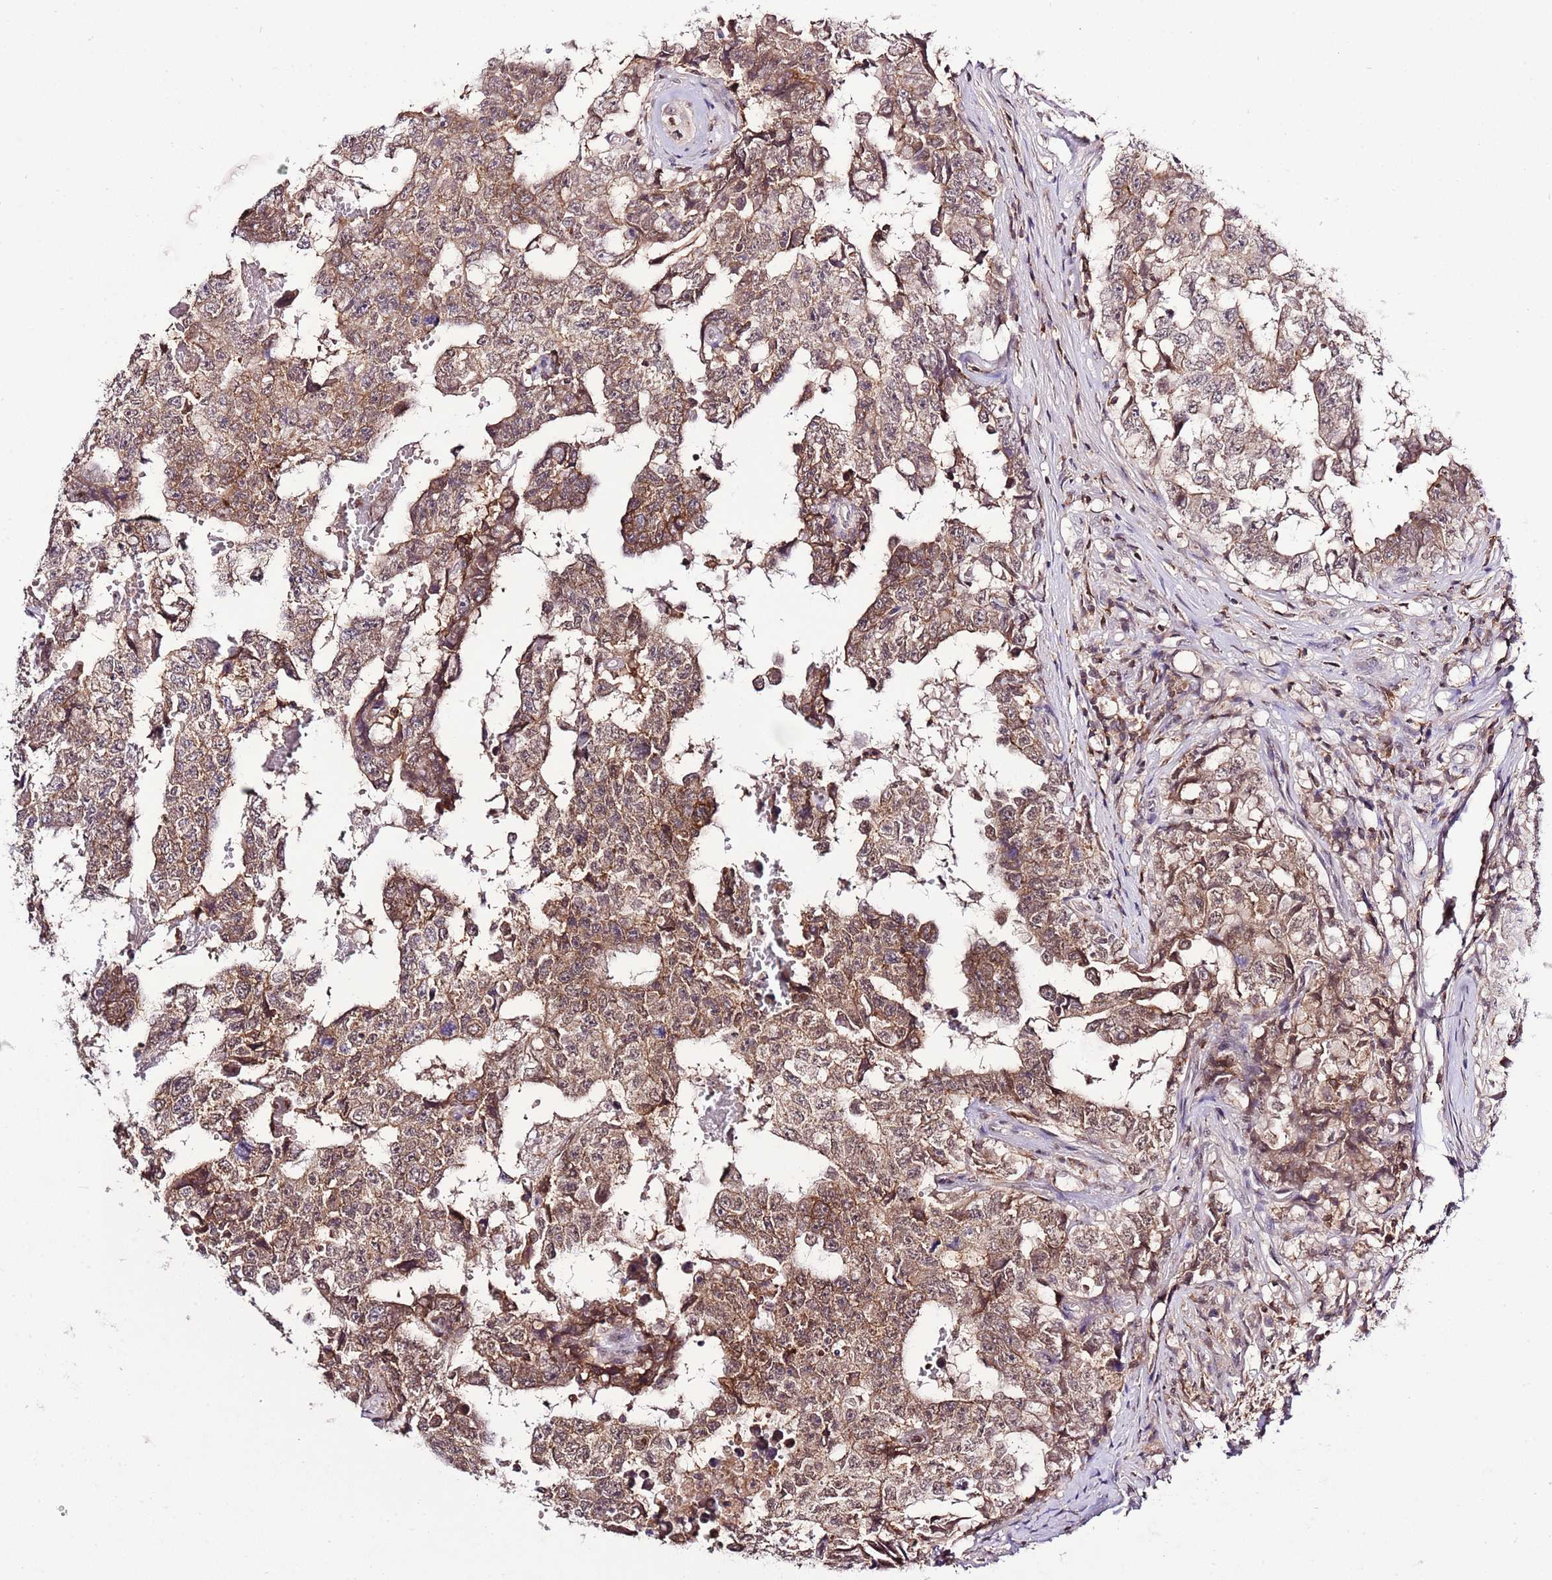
{"staining": {"intensity": "moderate", "quantity": ">75%", "location": "cytoplasmic/membranous"}, "tissue": "testis cancer", "cell_type": "Tumor cells", "image_type": "cancer", "snomed": [{"axis": "morphology", "description": "Carcinoma, Embryonal, NOS"}, {"axis": "topography", "description": "Testis"}], "caption": "Brown immunohistochemical staining in testis cancer reveals moderate cytoplasmic/membranous expression in about >75% of tumor cells.", "gene": "EFHD1", "patient": {"sex": "male", "age": 25}}